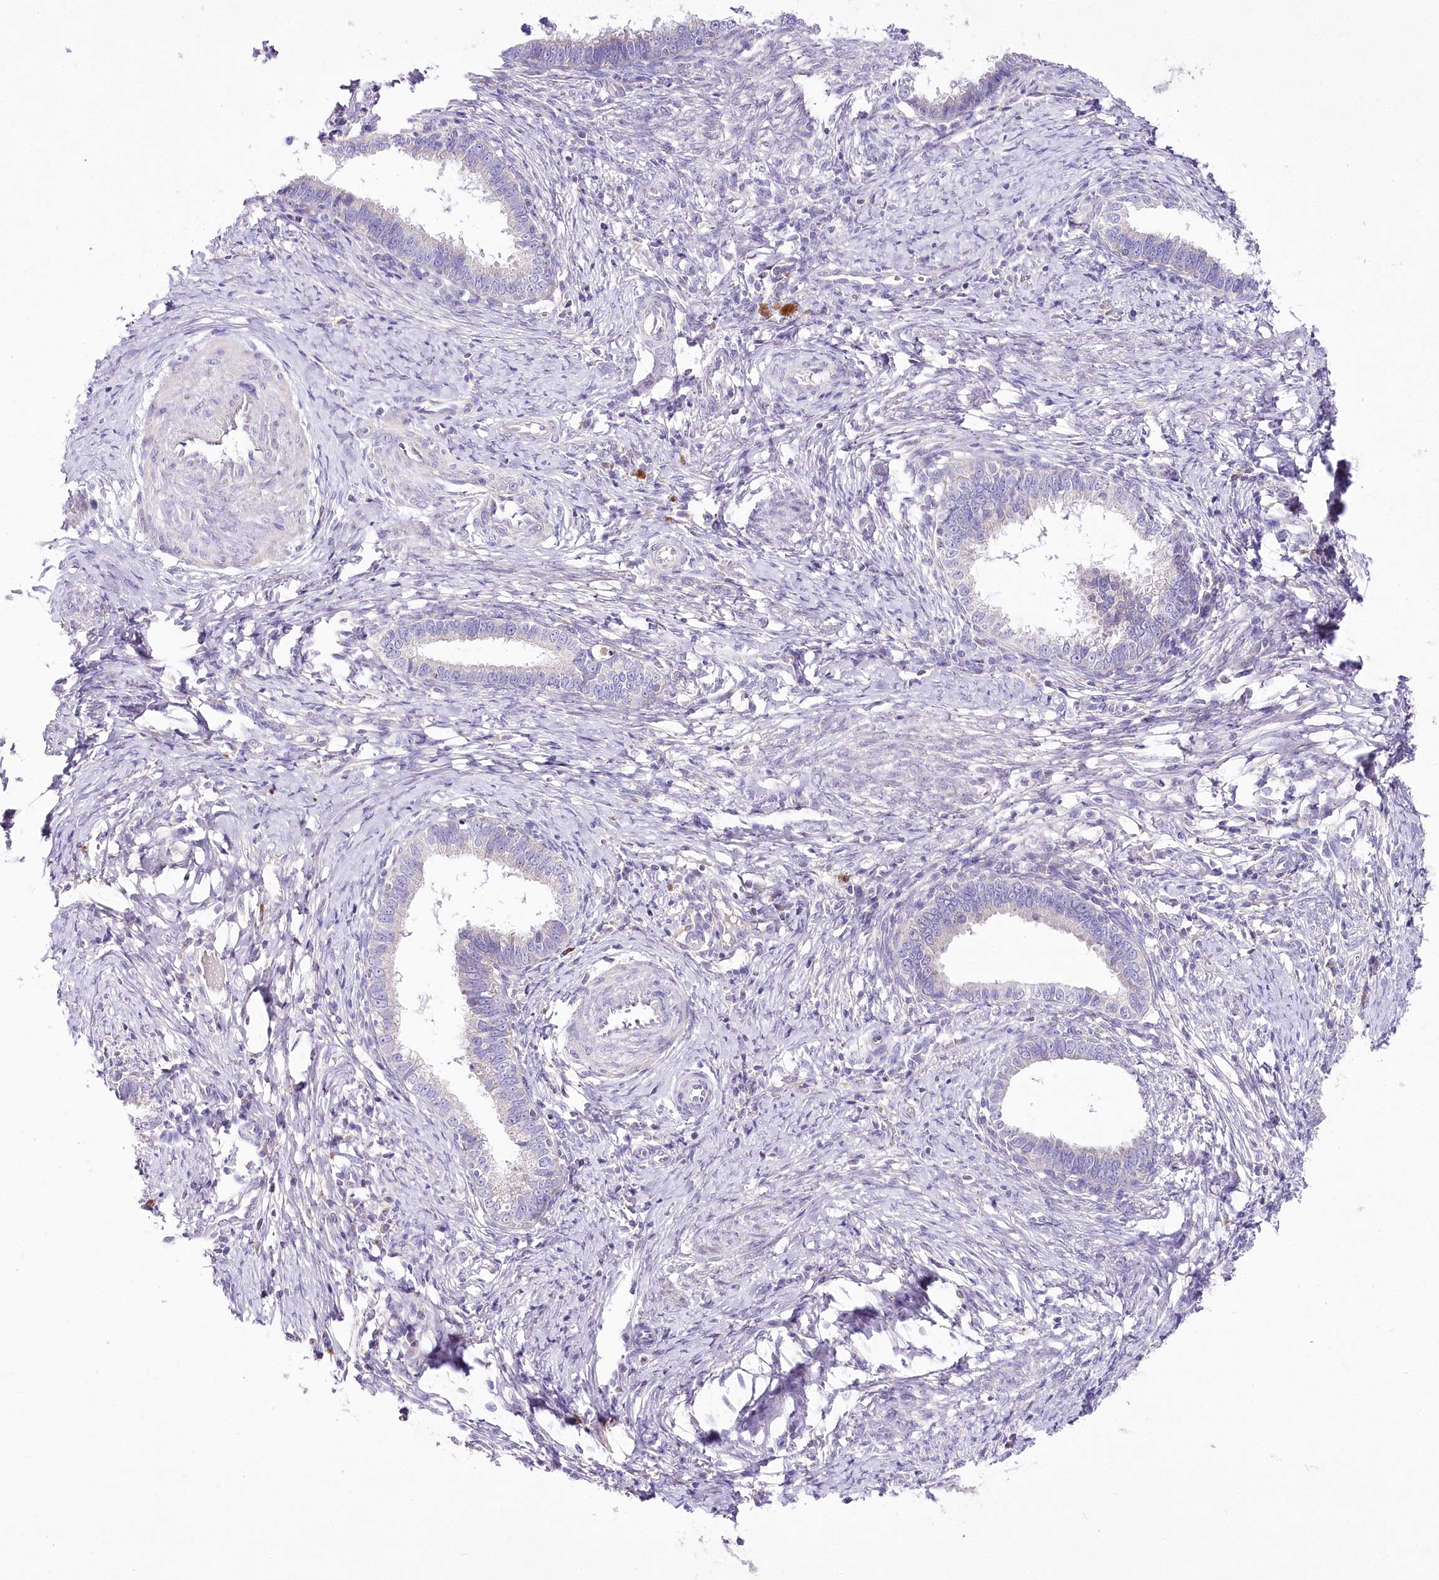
{"staining": {"intensity": "negative", "quantity": "none", "location": "none"}, "tissue": "cervical cancer", "cell_type": "Tumor cells", "image_type": "cancer", "snomed": [{"axis": "morphology", "description": "Adenocarcinoma, NOS"}, {"axis": "topography", "description": "Cervix"}], "caption": "There is no significant staining in tumor cells of cervical cancer.", "gene": "LRRC14B", "patient": {"sex": "female", "age": 36}}